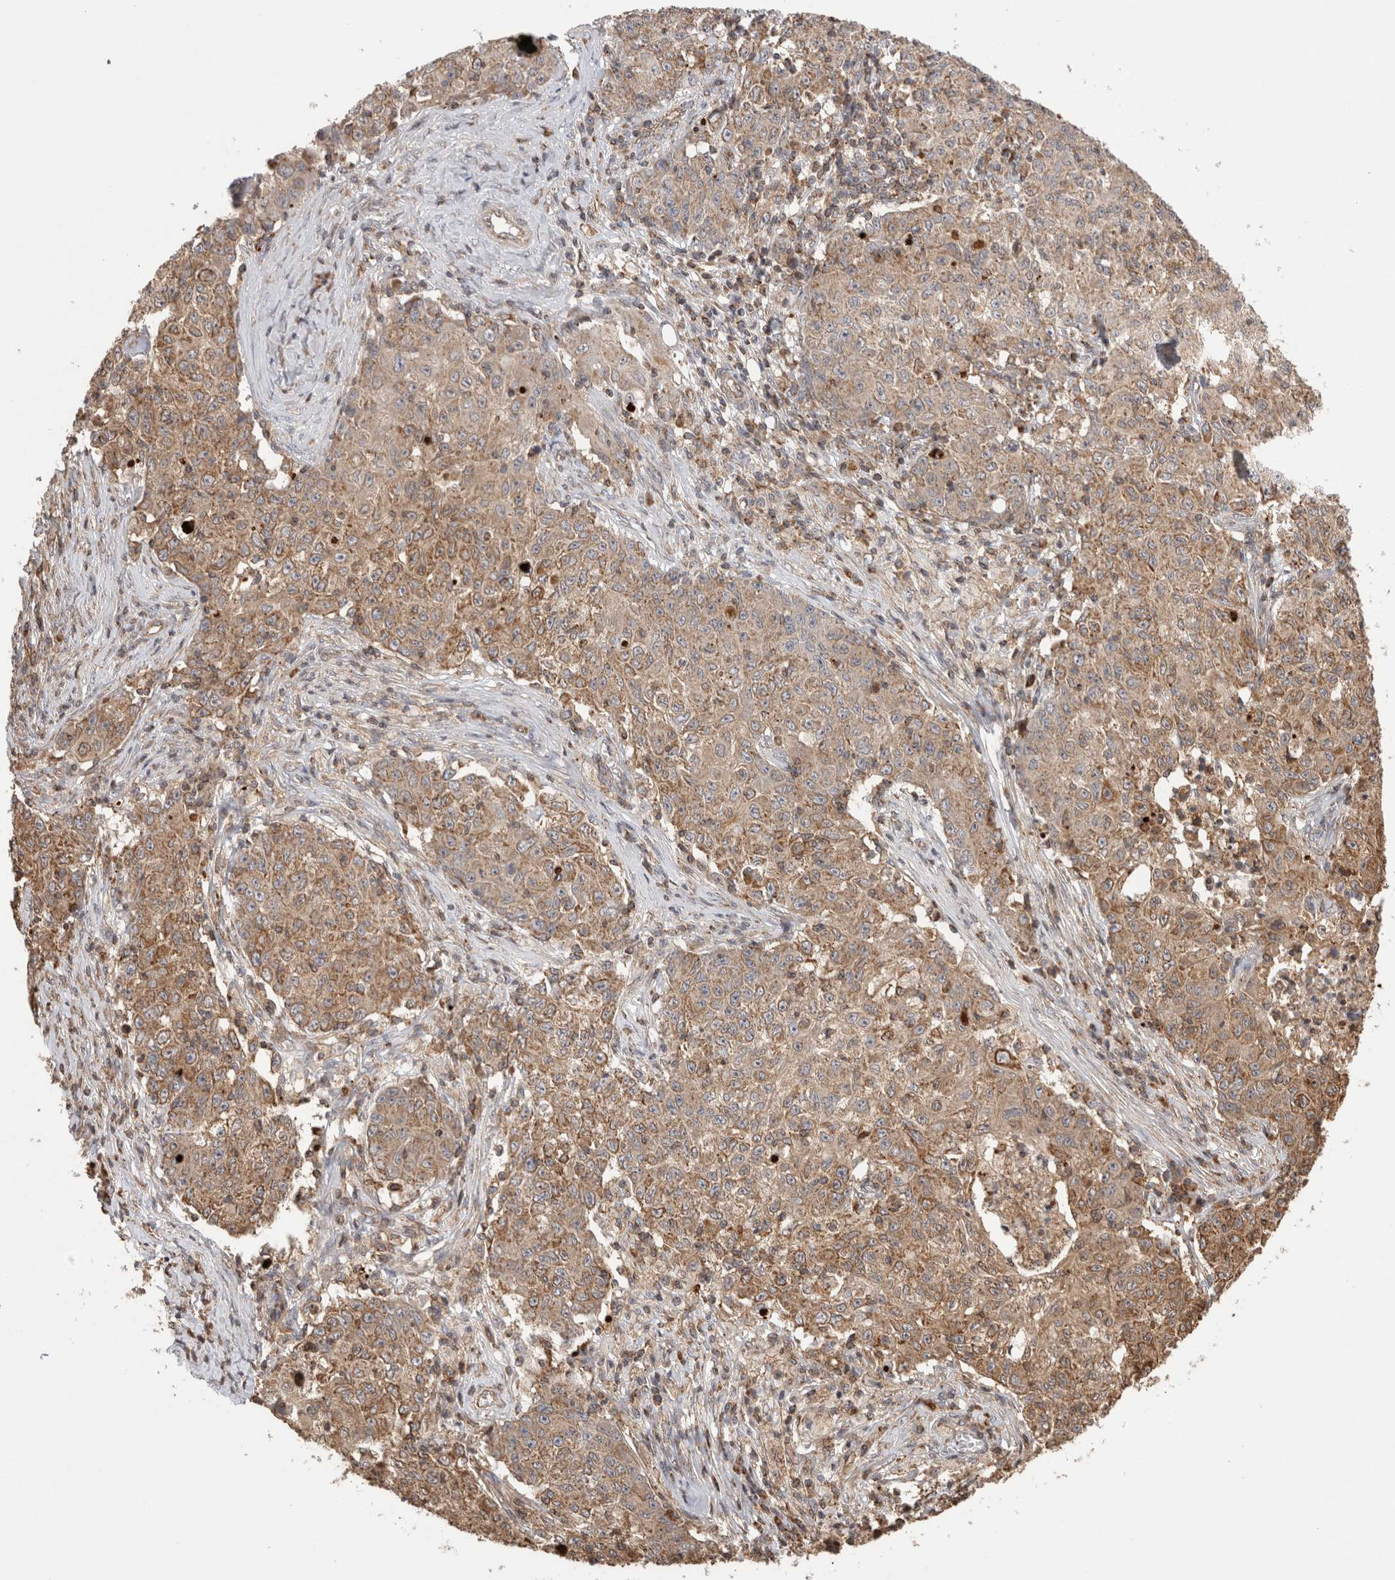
{"staining": {"intensity": "moderate", "quantity": ">75%", "location": "cytoplasmic/membranous,nuclear"}, "tissue": "ovarian cancer", "cell_type": "Tumor cells", "image_type": "cancer", "snomed": [{"axis": "morphology", "description": "Carcinoma, endometroid"}, {"axis": "topography", "description": "Ovary"}], "caption": "Immunohistochemistry of ovarian cancer shows medium levels of moderate cytoplasmic/membranous and nuclear staining in approximately >75% of tumor cells. Nuclei are stained in blue.", "gene": "IMMP2L", "patient": {"sex": "female", "age": 42}}